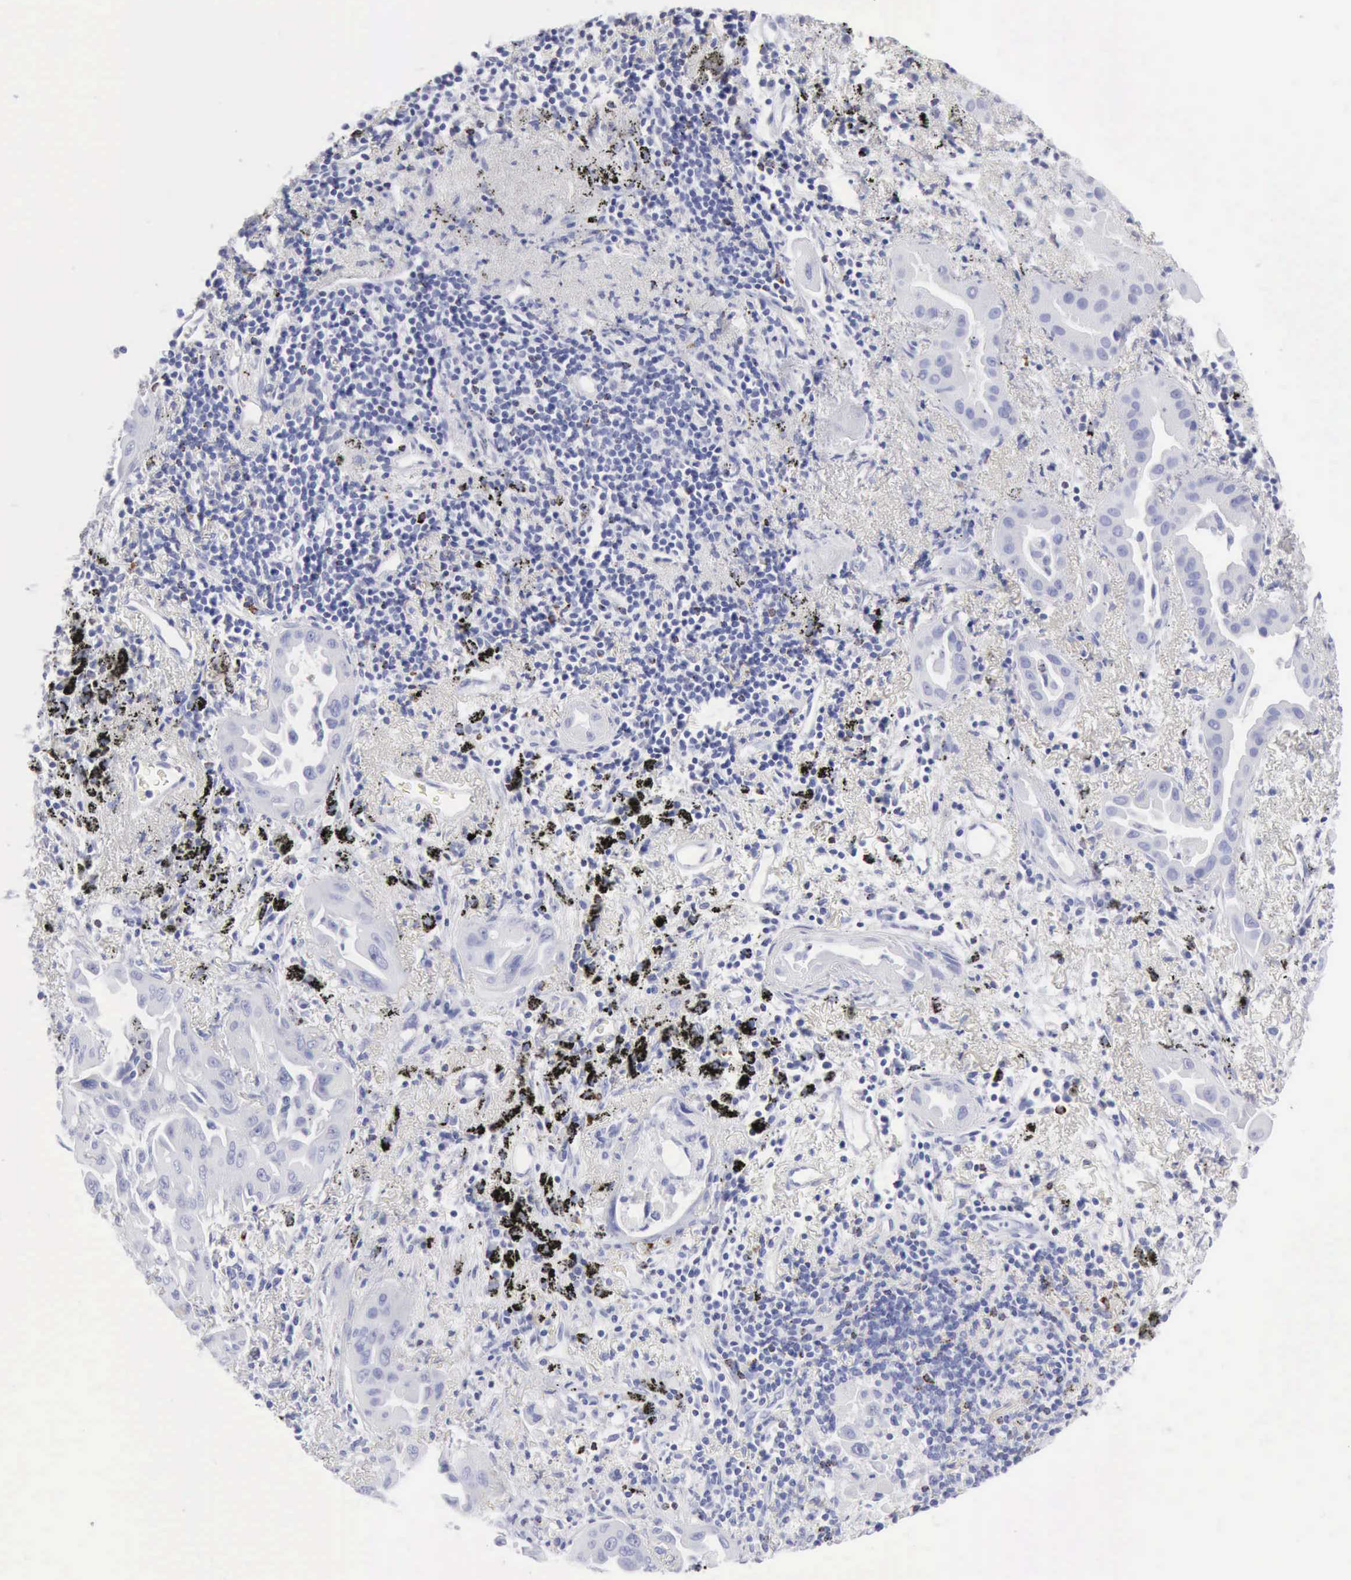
{"staining": {"intensity": "negative", "quantity": "none", "location": "none"}, "tissue": "lung cancer", "cell_type": "Tumor cells", "image_type": "cancer", "snomed": [{"axis": "morphology", "description": "Adenocarcinoma, NOS"}, {"axis": "topography", "description": "Lung"}], "caption": "Tumor cells show no significant protein positivity in lung adenocarcinoma.", "gene": "GZMB", "patient": {"sex": "male", "age": 68}}